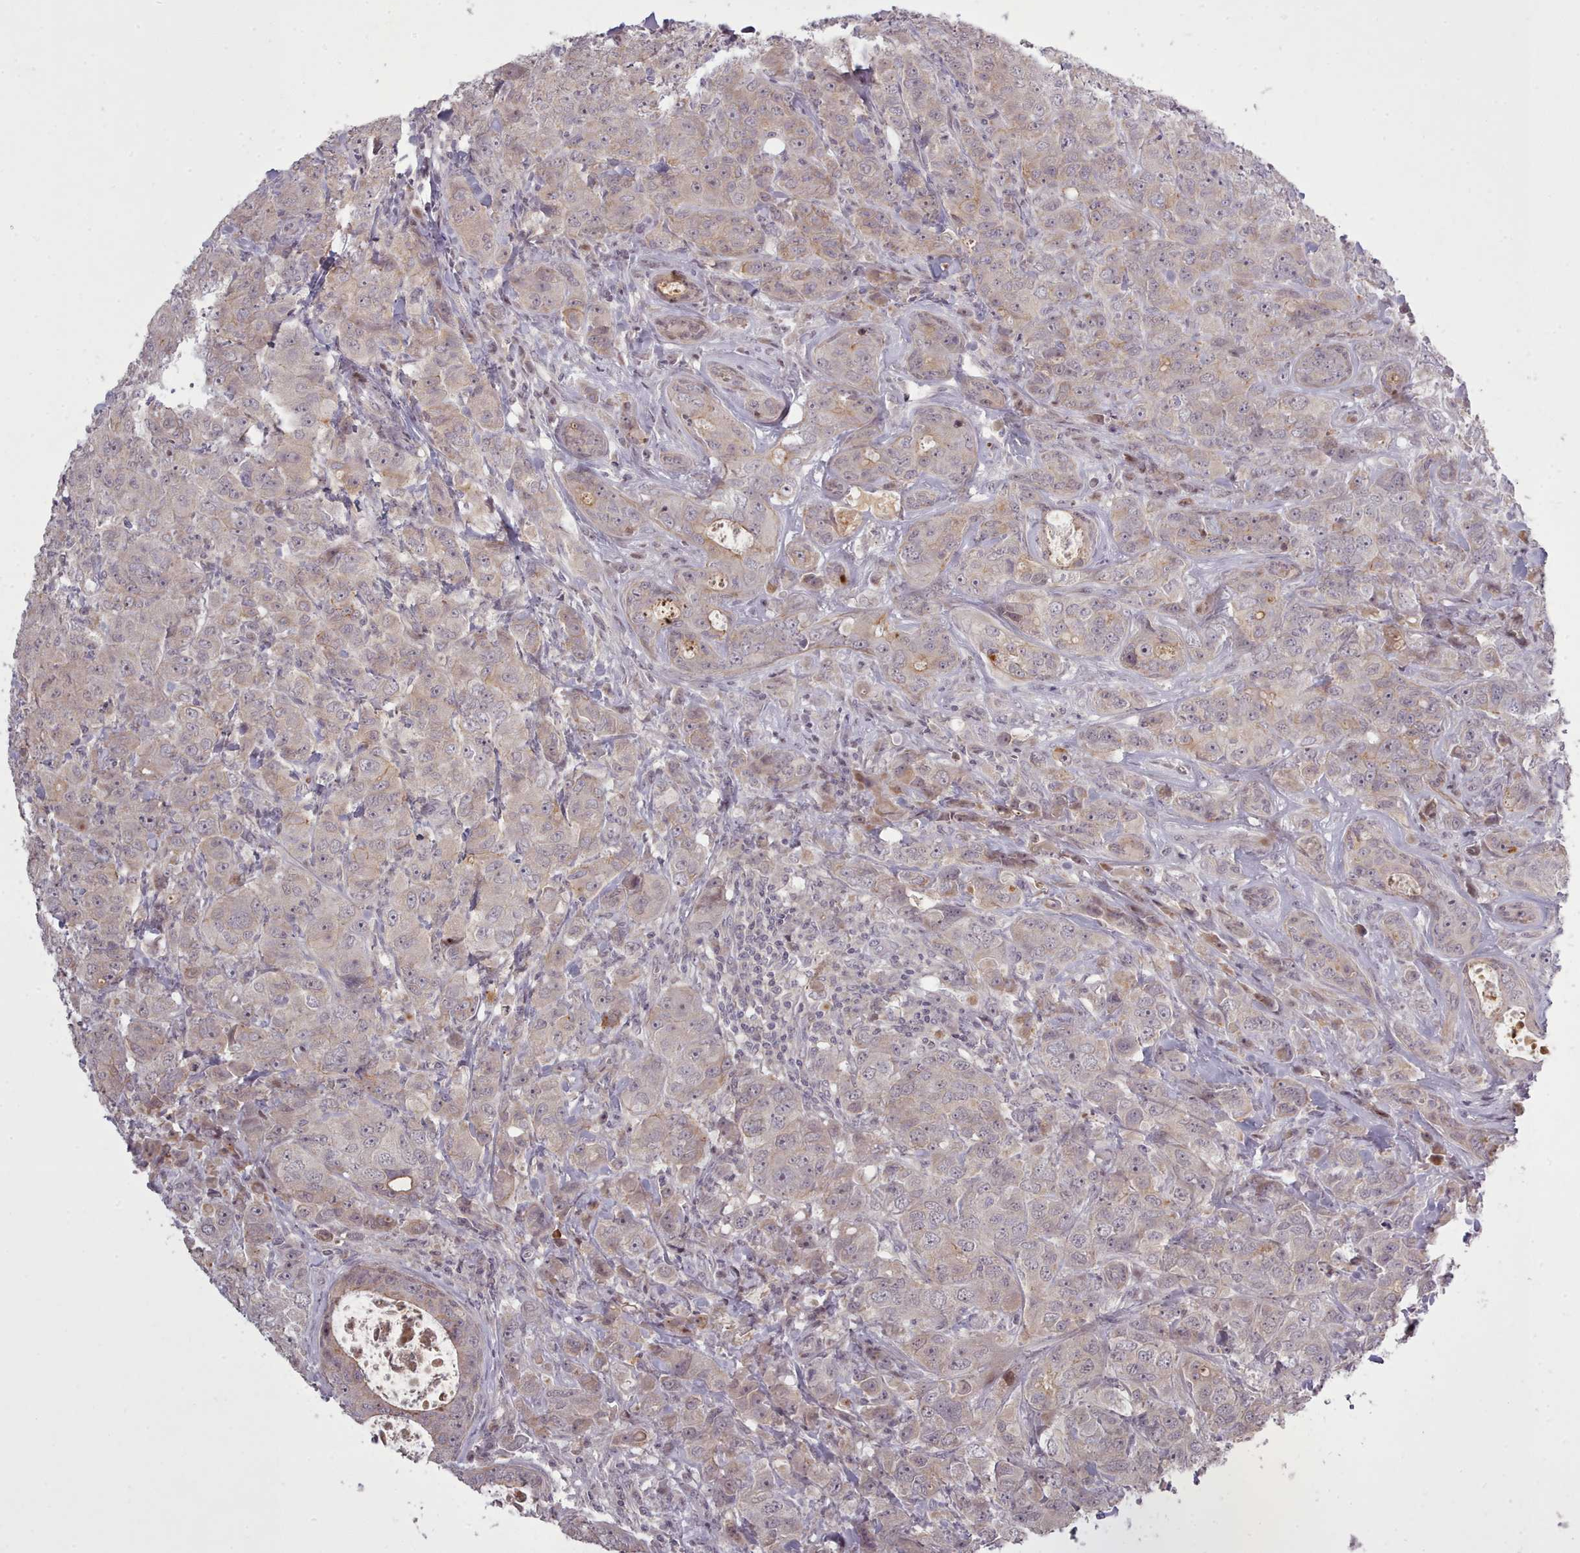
{"staining": {"intensity": "weak", "quantity": "<25%", "location": "cytoplasmic/membranous"}, "tissue": "breast cancer", "cell_type": "Tumor cells", "image_type": "cancer", "snomed": [{"axis": "morphology", "description": "Duct carcinoma"}, {"axis": "topography", "description": "Breast"}], "caption": "IHC micrograph of human breast cancer stained for a protein (brown), which shows no staining in tumor cells. Brightfield microscopy of IHC stained with DAB (brown) and hematoxylin (blue), captured at high magnification.", "gene": "LEFTY2", "patient": {"sex": "female", "age": 43}}